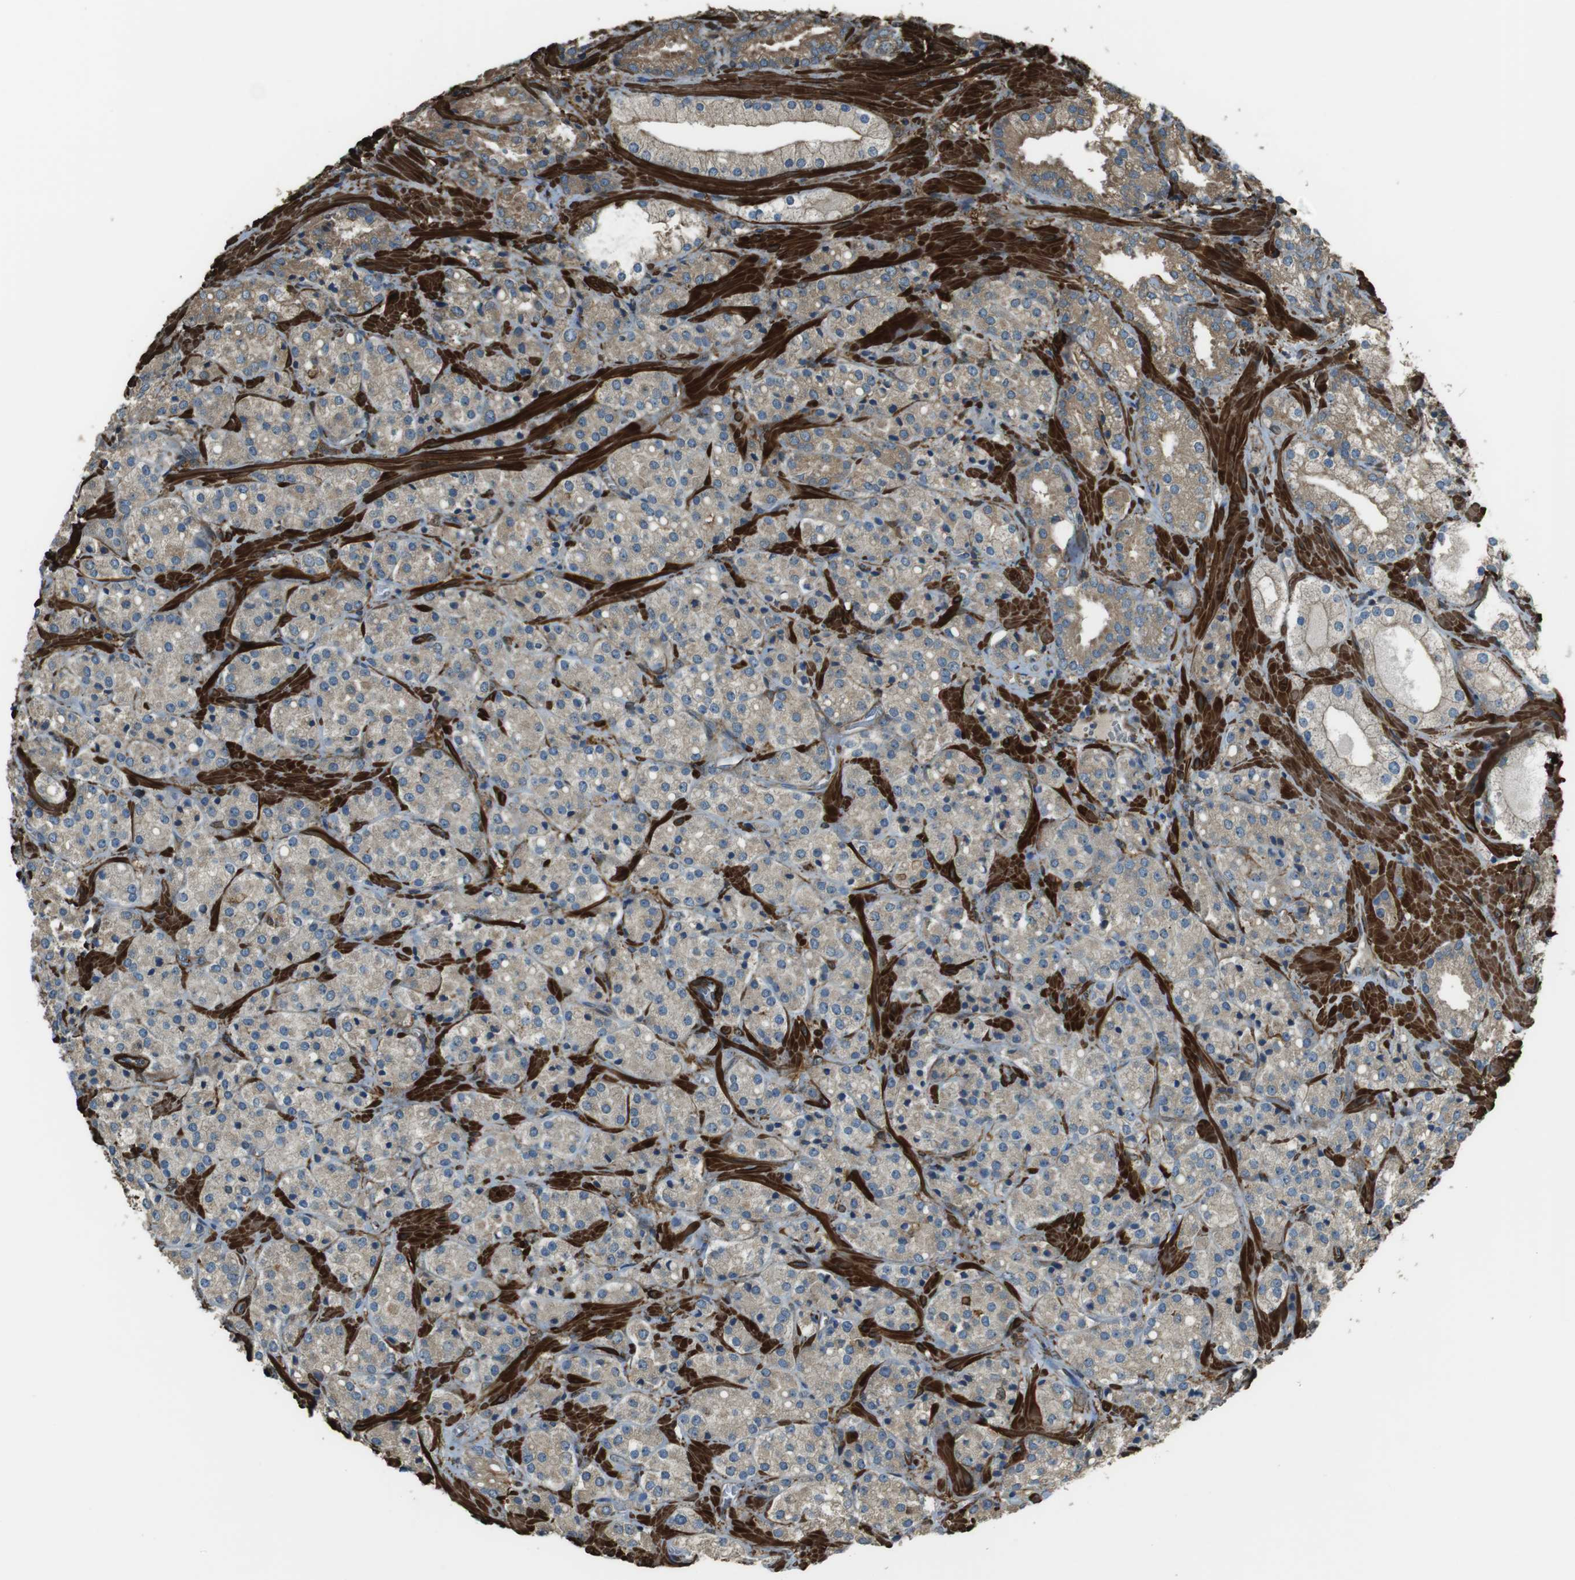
{"staining": {"intensity": "weak", "quantity": ">75%", "location": "cytoplasmic/membranous"}, "tissue": "prostate cancer", "cell_type": "Tumor cells", "image_type": "cancer", "snomed": [{"axis": "morphology", "description": "Adenocarcinoma, High grade"}, {"axis": "topography", "description": "Prostate"}], "caption": "There is low levels of weak cytoplasmic/membranous expression in tumor cells of prostate adenocarcinoma (high-grade), as demonstrated by immunohistochemical staining (brown color).", "gene": "SFT2D1", "patient": {"sex": "male", "age": 64}}